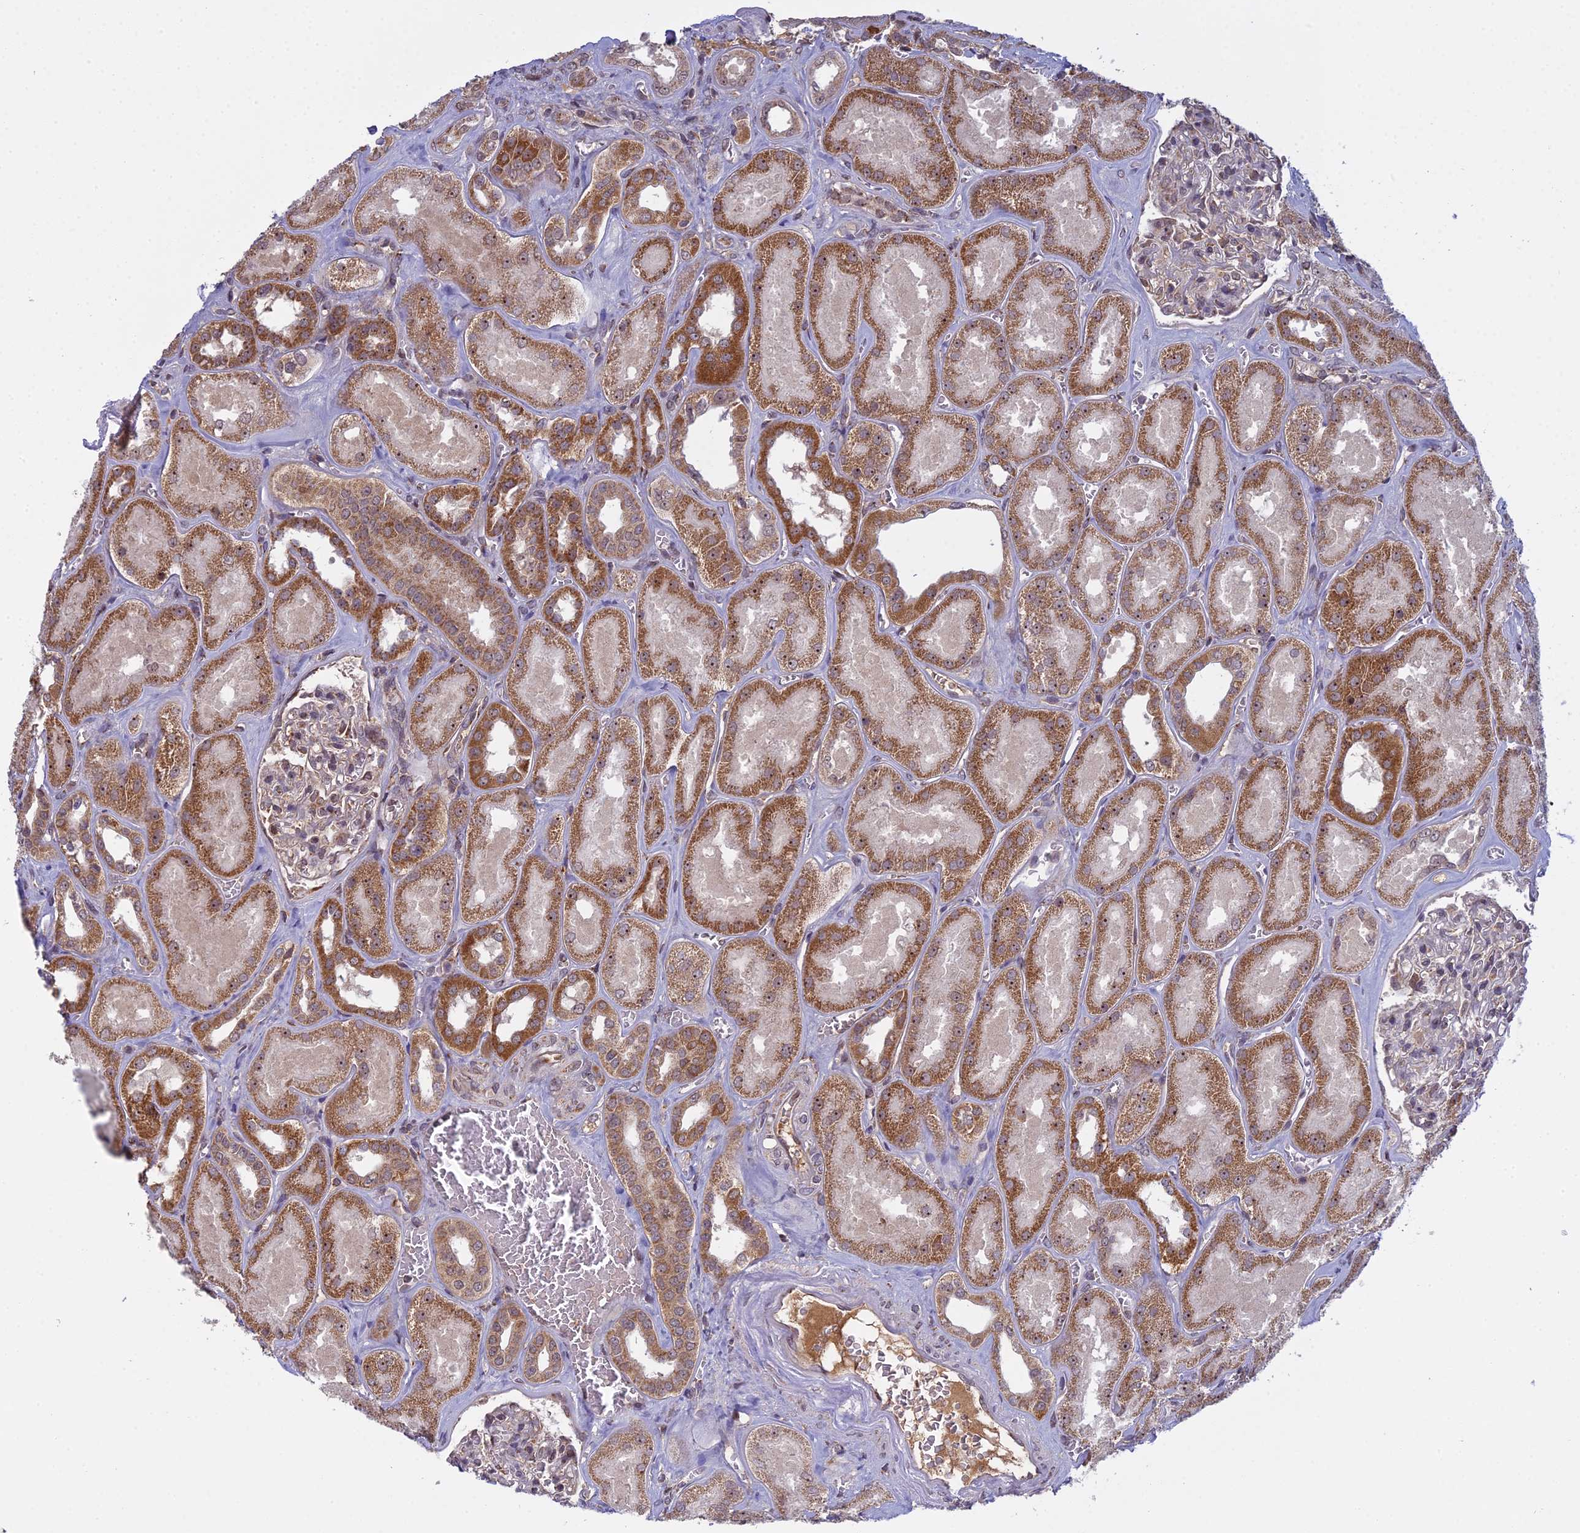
{"staining": {"intensity": "weak", "quantity": "25%-75%", "location": "cytoplasmic/membranous,nuclear"}, "tissue": "kidney", "cell_type": "Cells in glomeruli", "image_type": "normal", "snomed": [{"axis": "morphology", "description": "Normal tissue, NOS"}, {"axis": "morphology", "description": "Adenocarcinoma, NOS"}, {"axis": "topography", "description": "Kidney"}], "caption": "IHC of unremarkable human kidney shows low levels of weak cytoplasmic/membranous,nuclear positivity in about 25%-75% of cells in glomeruli.", "gene": "MEOX1", "patient": {"sex": "female", "age": 68}}